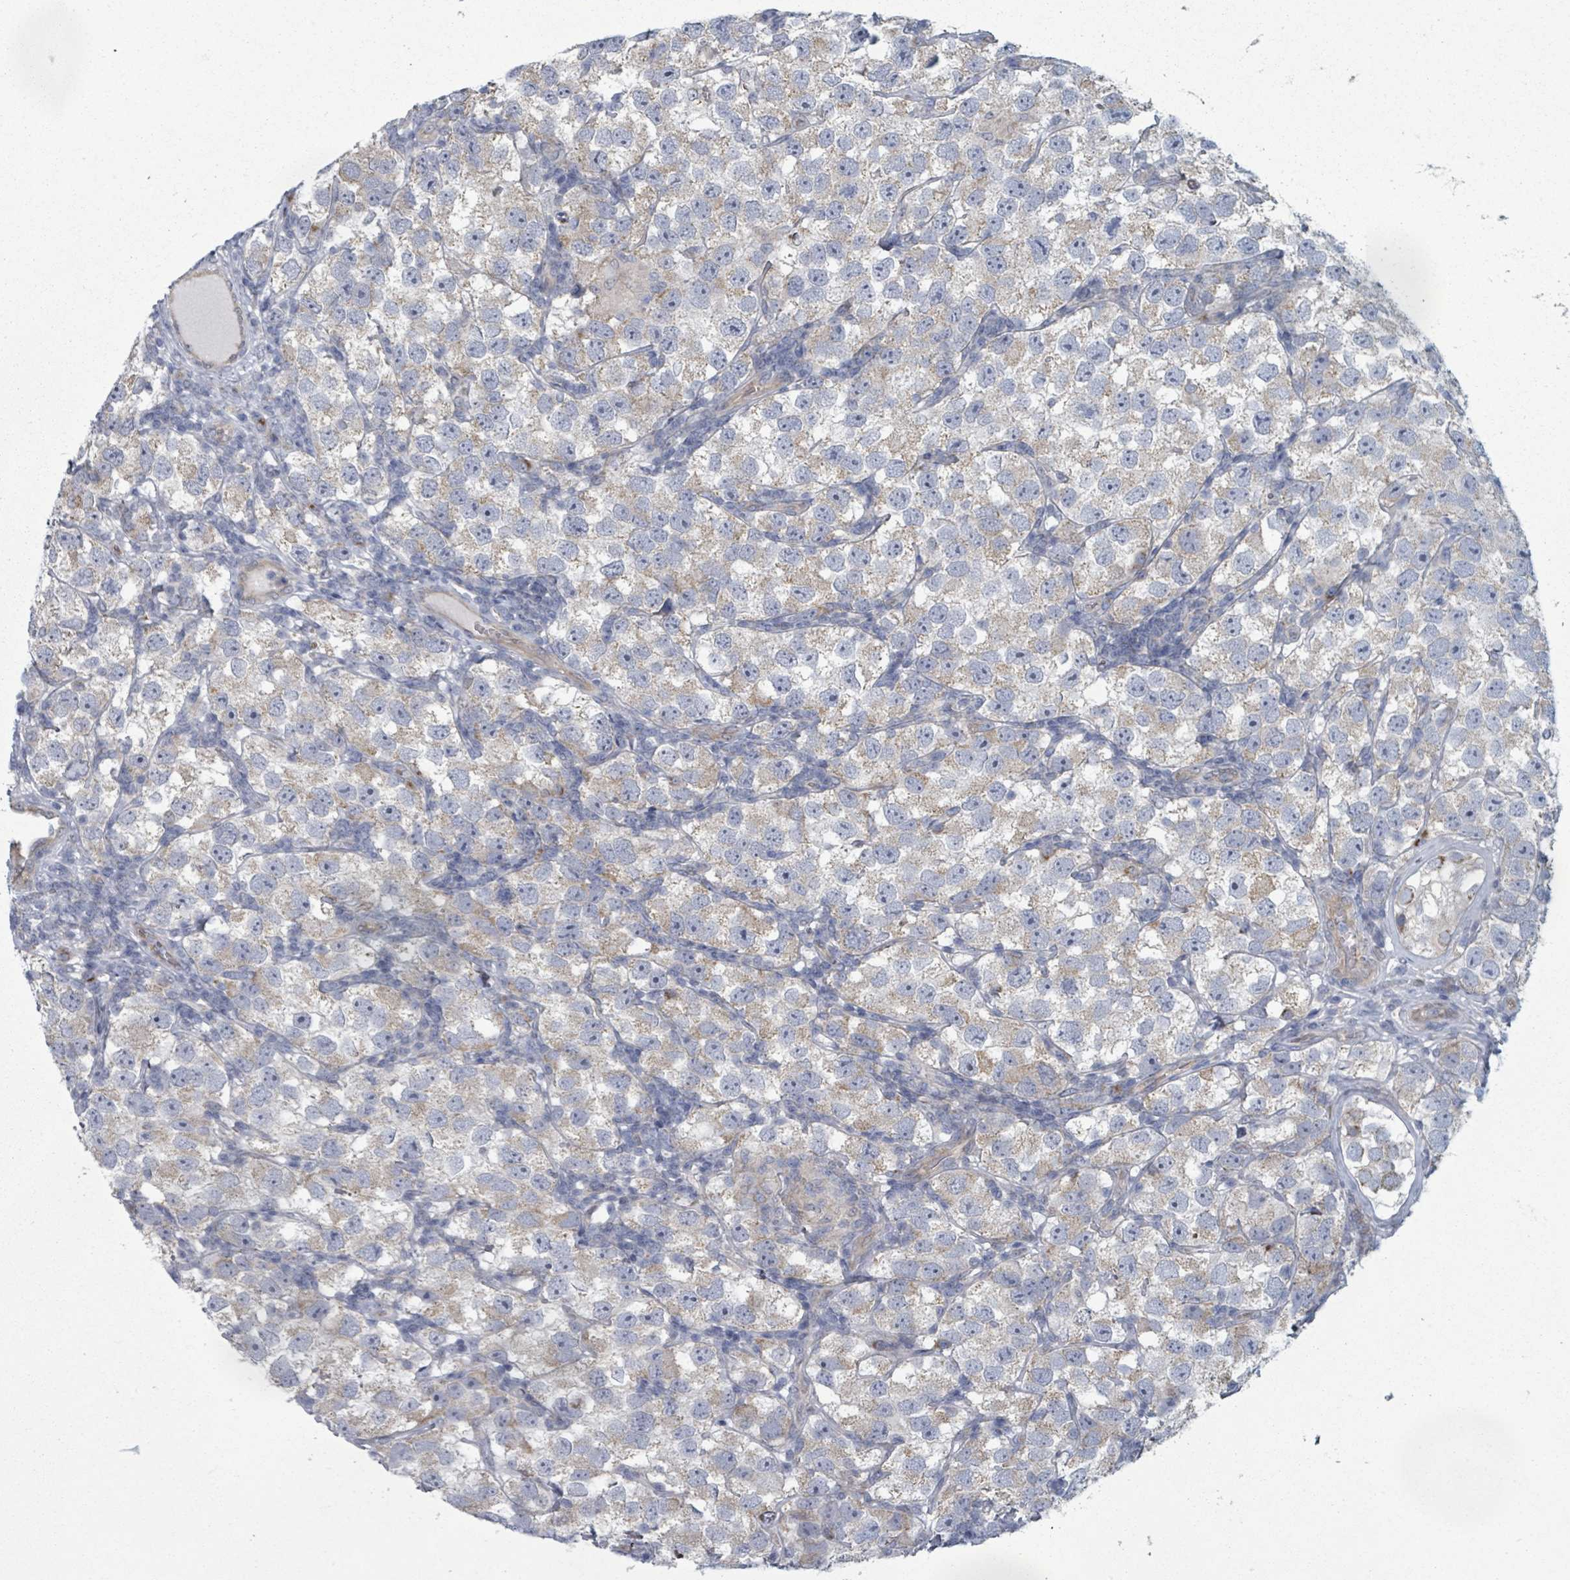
{"staining": {"intensity": "weak", "quantity": ">75%", "location": "cytoplasmic/membranous"}, "tissue": "testis cancer", "cell_type": "Tumor cells", "image_type": "cancer", "snomed": [{"axis": "morphology", "description": "Seminoma, NOS"}, {"axis": "topography", "description": "Testis"}], "caption": "Tumor cells reveal low levels of weak cytoplasmic/membranous staining in about >75% of cells in testis cancer.", "gene": "FKBP1A", "patient": {"sex": "male", "age": 26}}